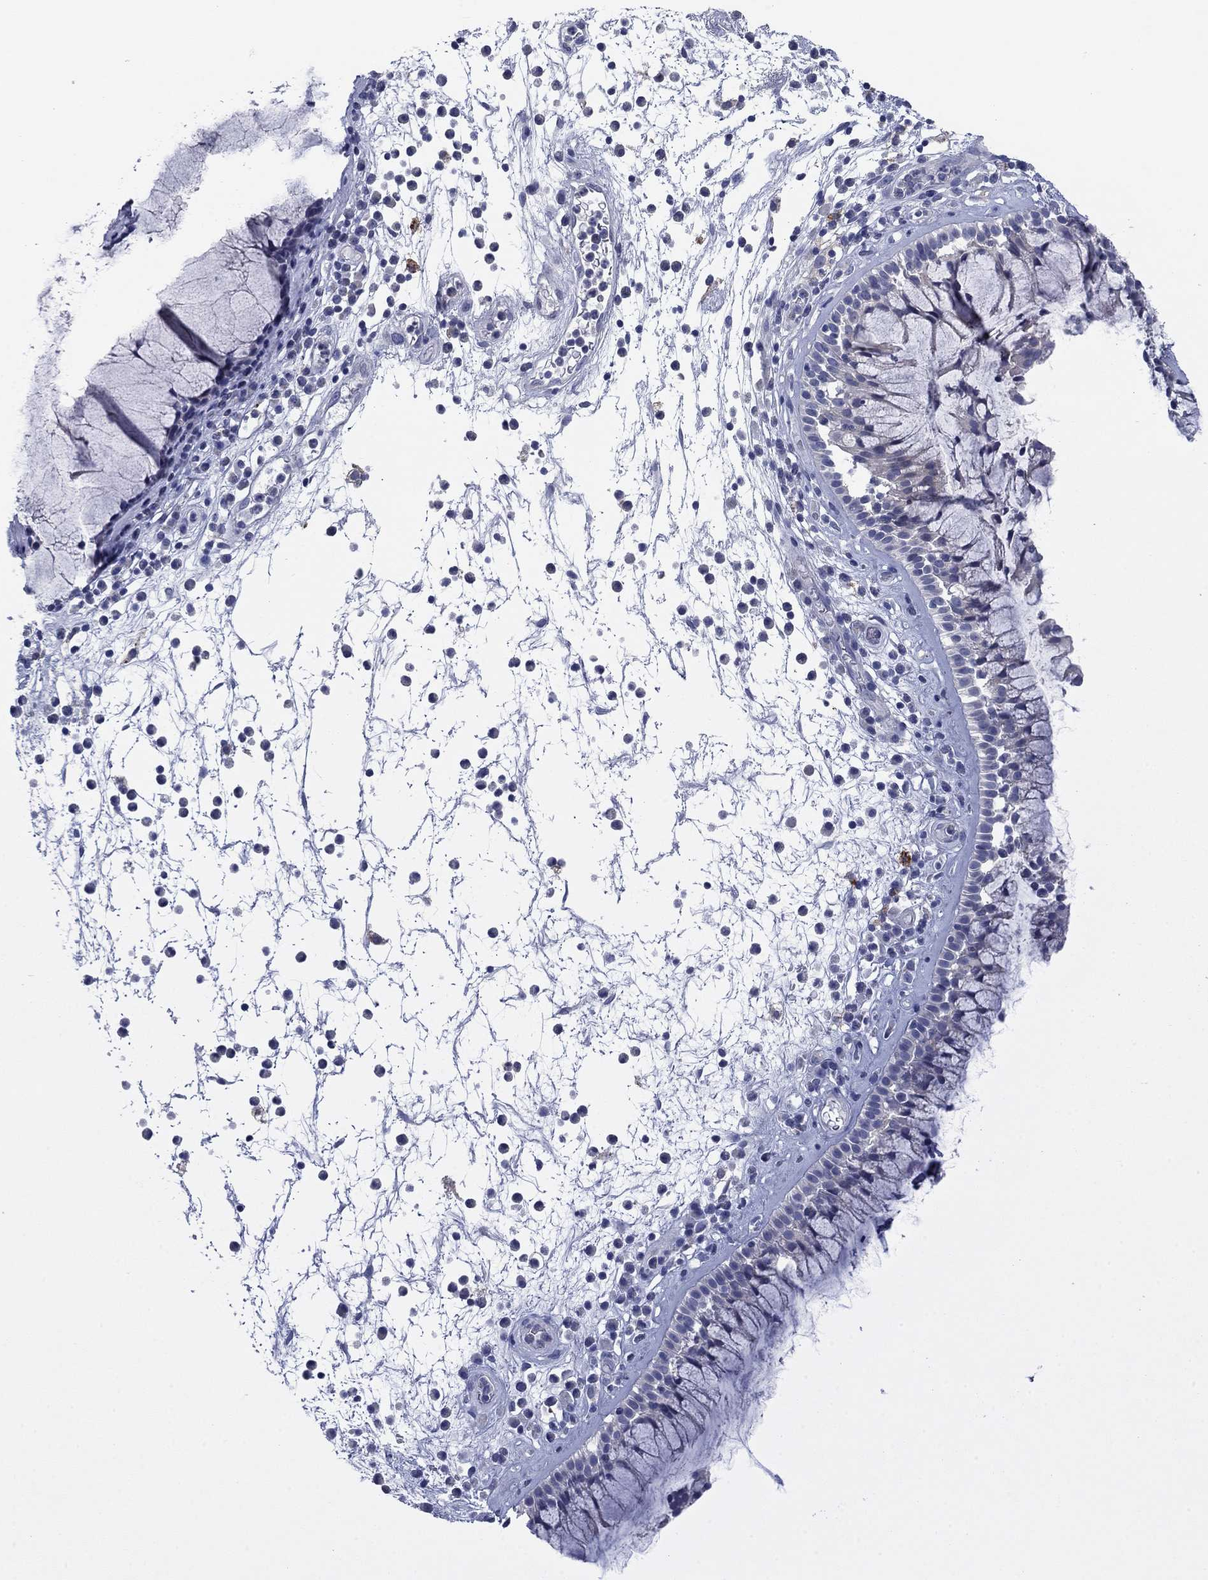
{"staining": {"intensity": "negative", "quantity": "none", "location": "none"}, "tissue": "nasopharynx", "cell_type": "Respiratory epithelial cells", "image_type": "normal", "snomed": [{"axis": "morphology", "description": "Normal tissue, NOS"}, {"axis": "topography", "description": "Nasopharynx"}], "caption": "High magnification brightfield microscopy of unremarkable nasopharynx stained with DAB (brown) and counterstained with hematoxylin (blue): respiratory epithelial cells show no significant positivity.", "gene": "CNTNAP4", "patient": {"sex": "male", "age": 77}}